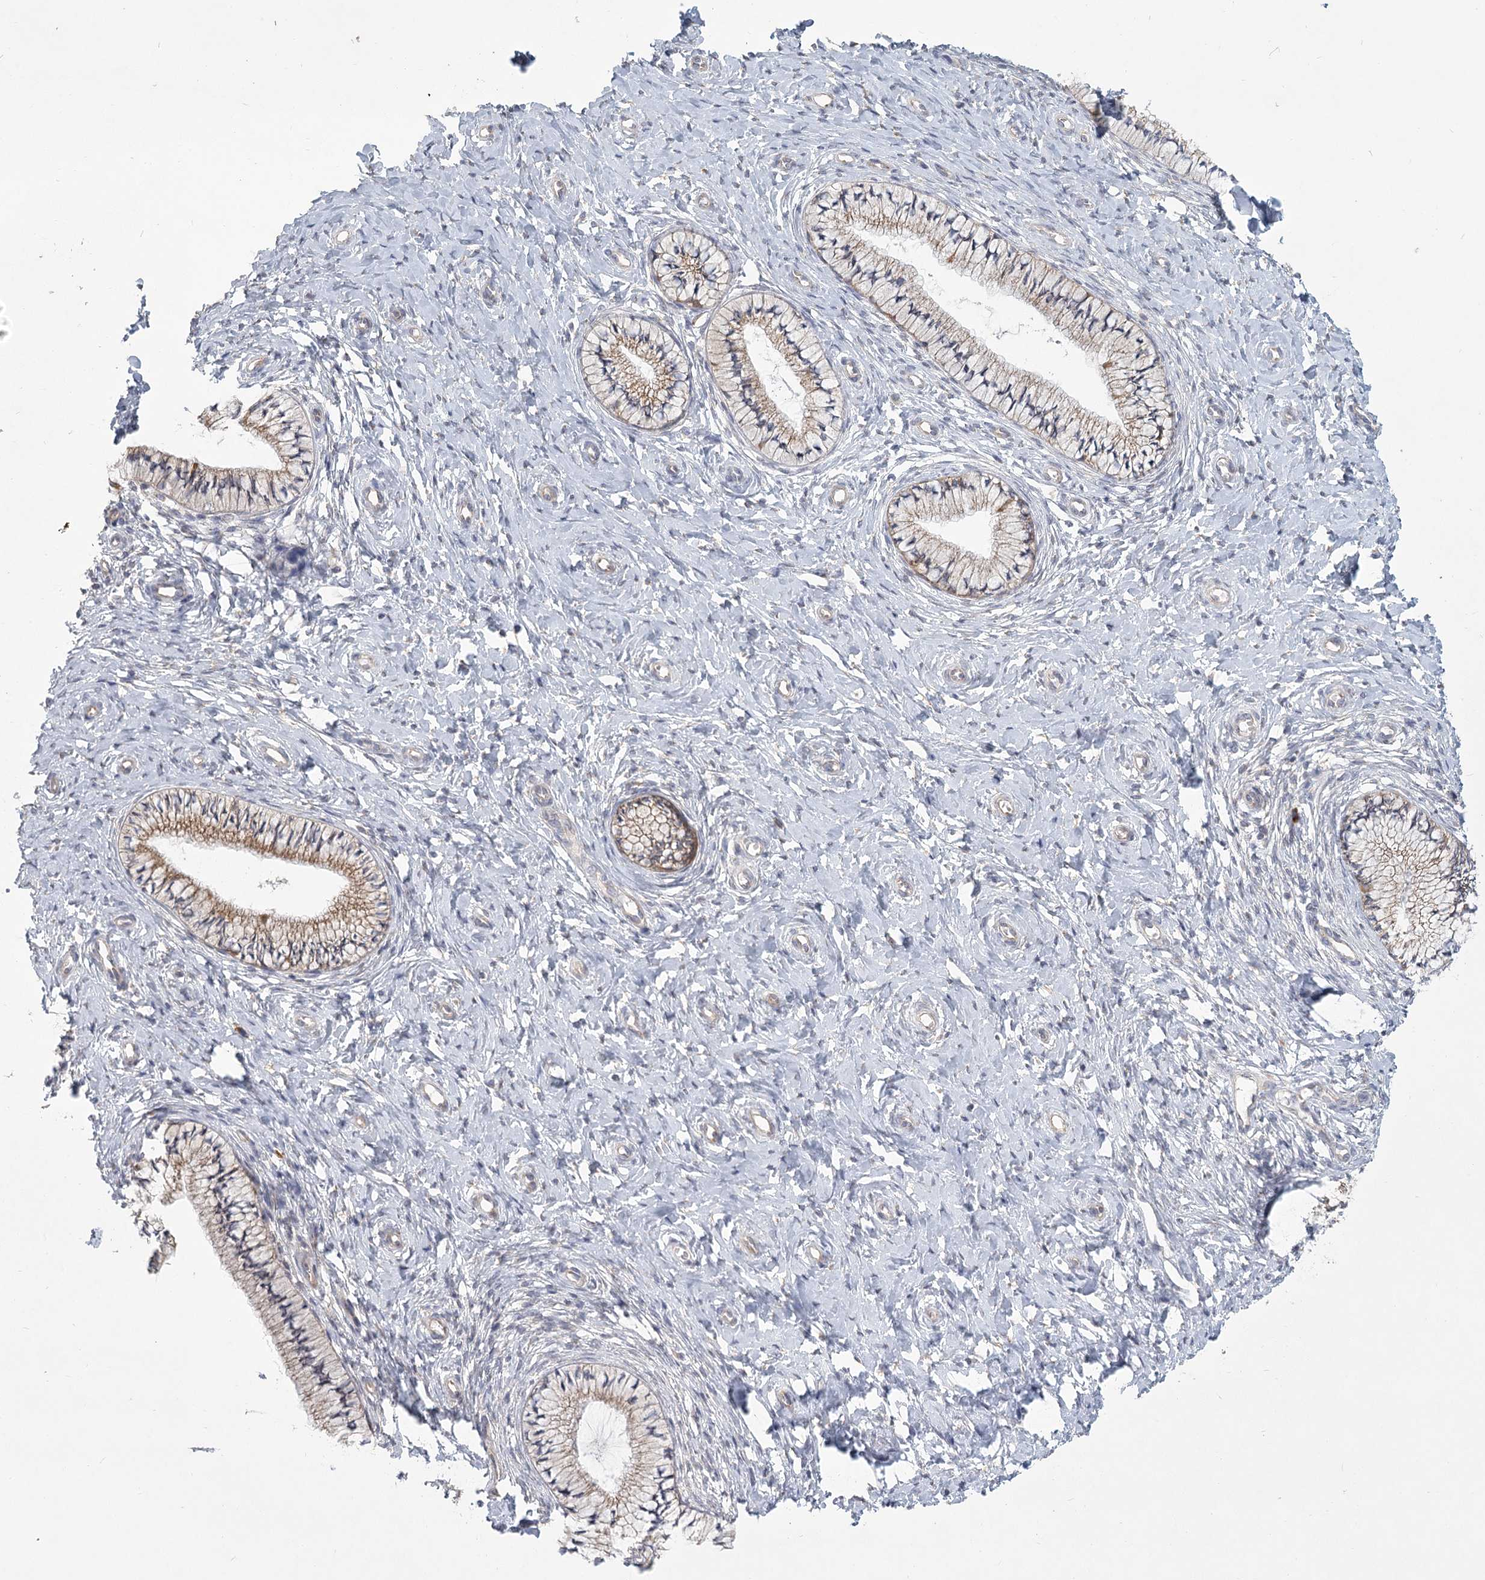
{"staining": {"intensity": "moderate", "quantity": ">75%", "location": "cytoplasmic/membranous"}, "tissue": "cervix", "cell_type": "Glandular cells", "image_type": "normal", "snomed": [{"axis": "morphology", "description": "Normal tissue, NOS"}, {"axis": "topography", "description": "Cervix"}], "caption": "Glandular cells demonstrate moderate cytoplasmic/membranous expression in approximately >75% of cells in benign cervix. Nuclei are stained in blue.", "gene": "CNTLN", "patient": {"sex": "female", "age": 36}}